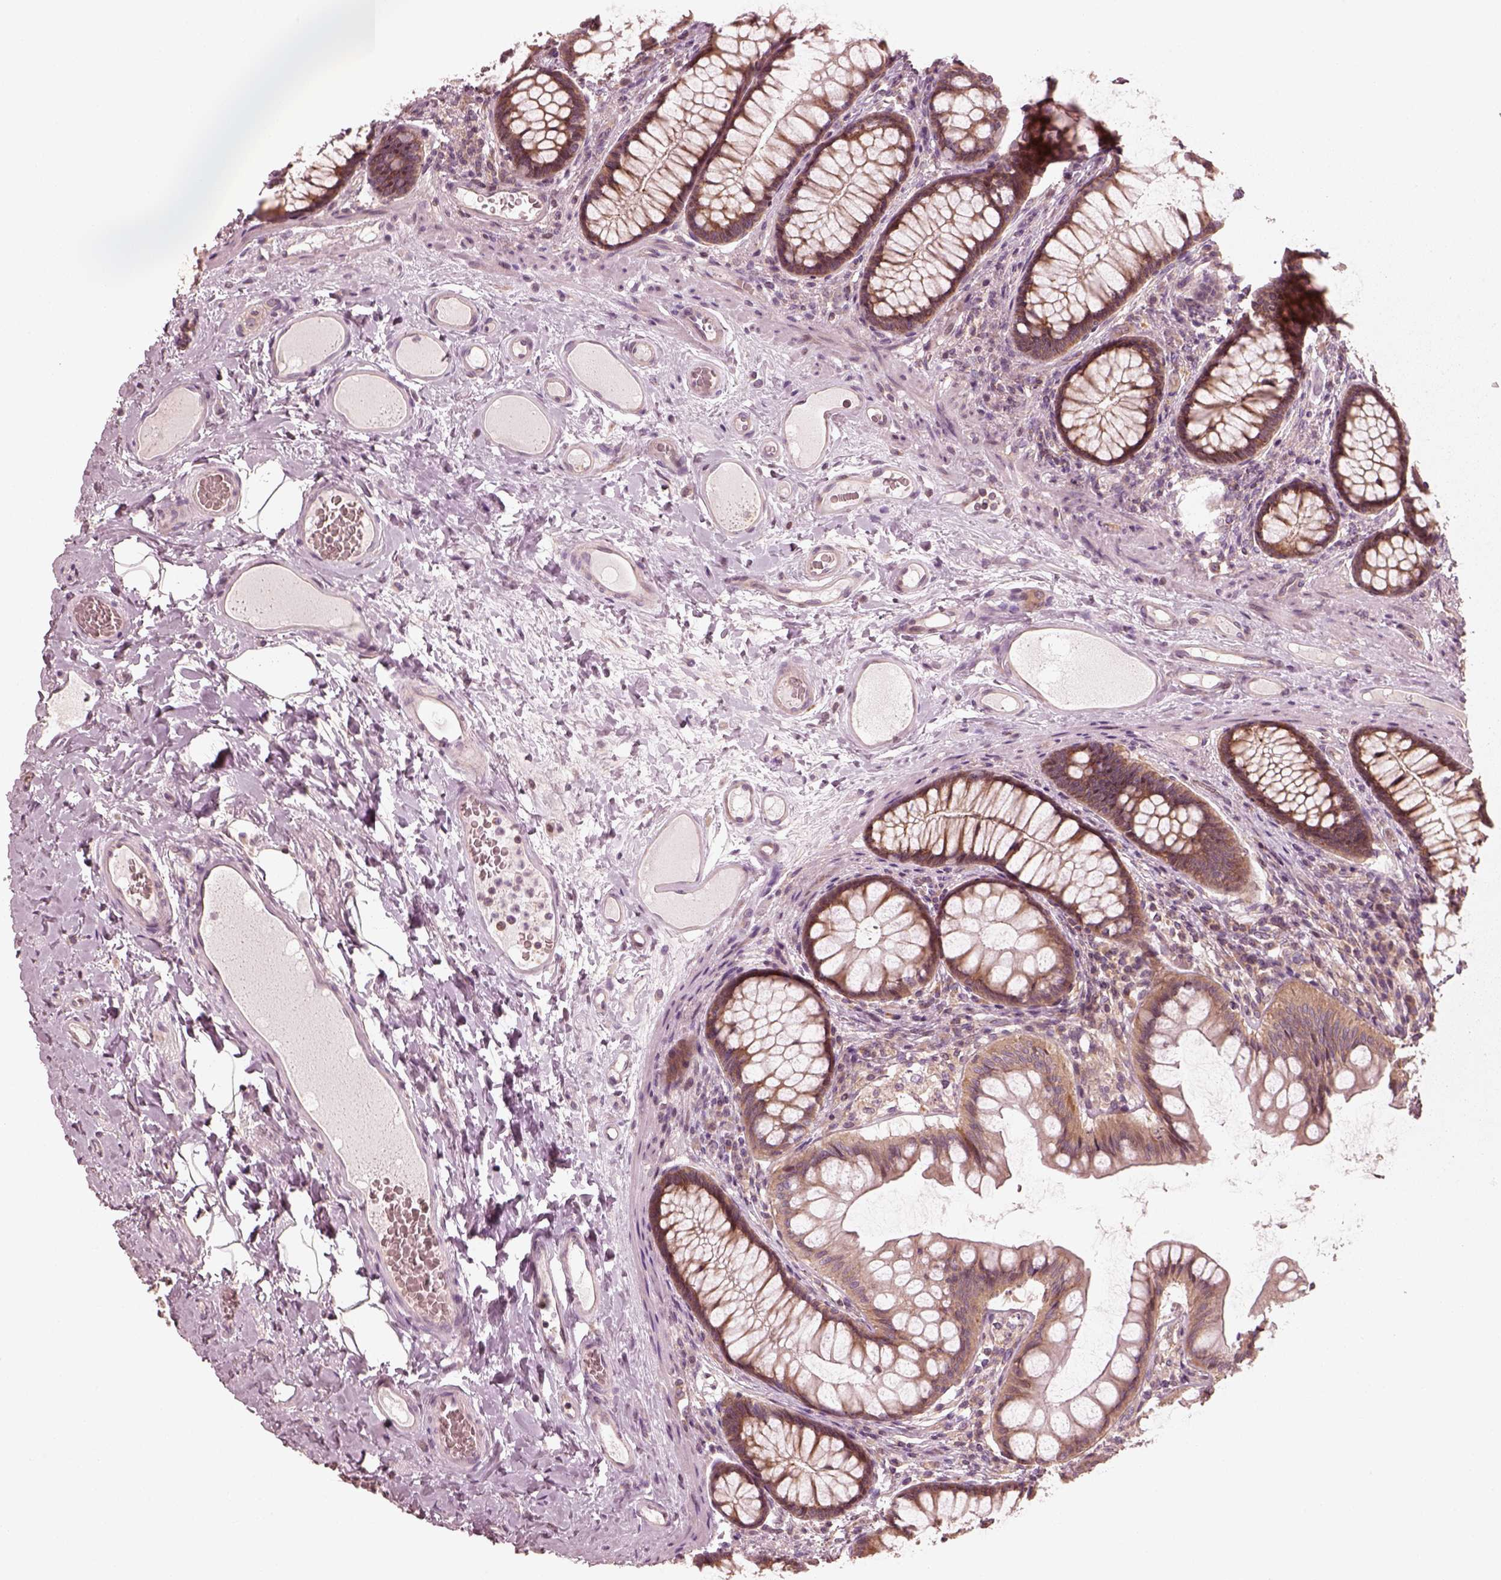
{"staining": {"intensity": "weak", "quantity": ">75%", "location": "cytoplasmic/membranous"}, "tissue": "colon", "cell_type": "Endothelial cells", "image_type": "normal", "snomed": [{"axis": "morphology", "description": "Normal tissue, NOS"}, {"axis": "topography", "description": "Colon"}], "caption": "Colon stained with DAB immunohistochemistry (IHC) reveals low levels of weak cytoplasmic/membranous expression in approximately >75% of endothelial cells.", "gene": "CNOT2", "patient": {"sex": "female", "age": 65}}